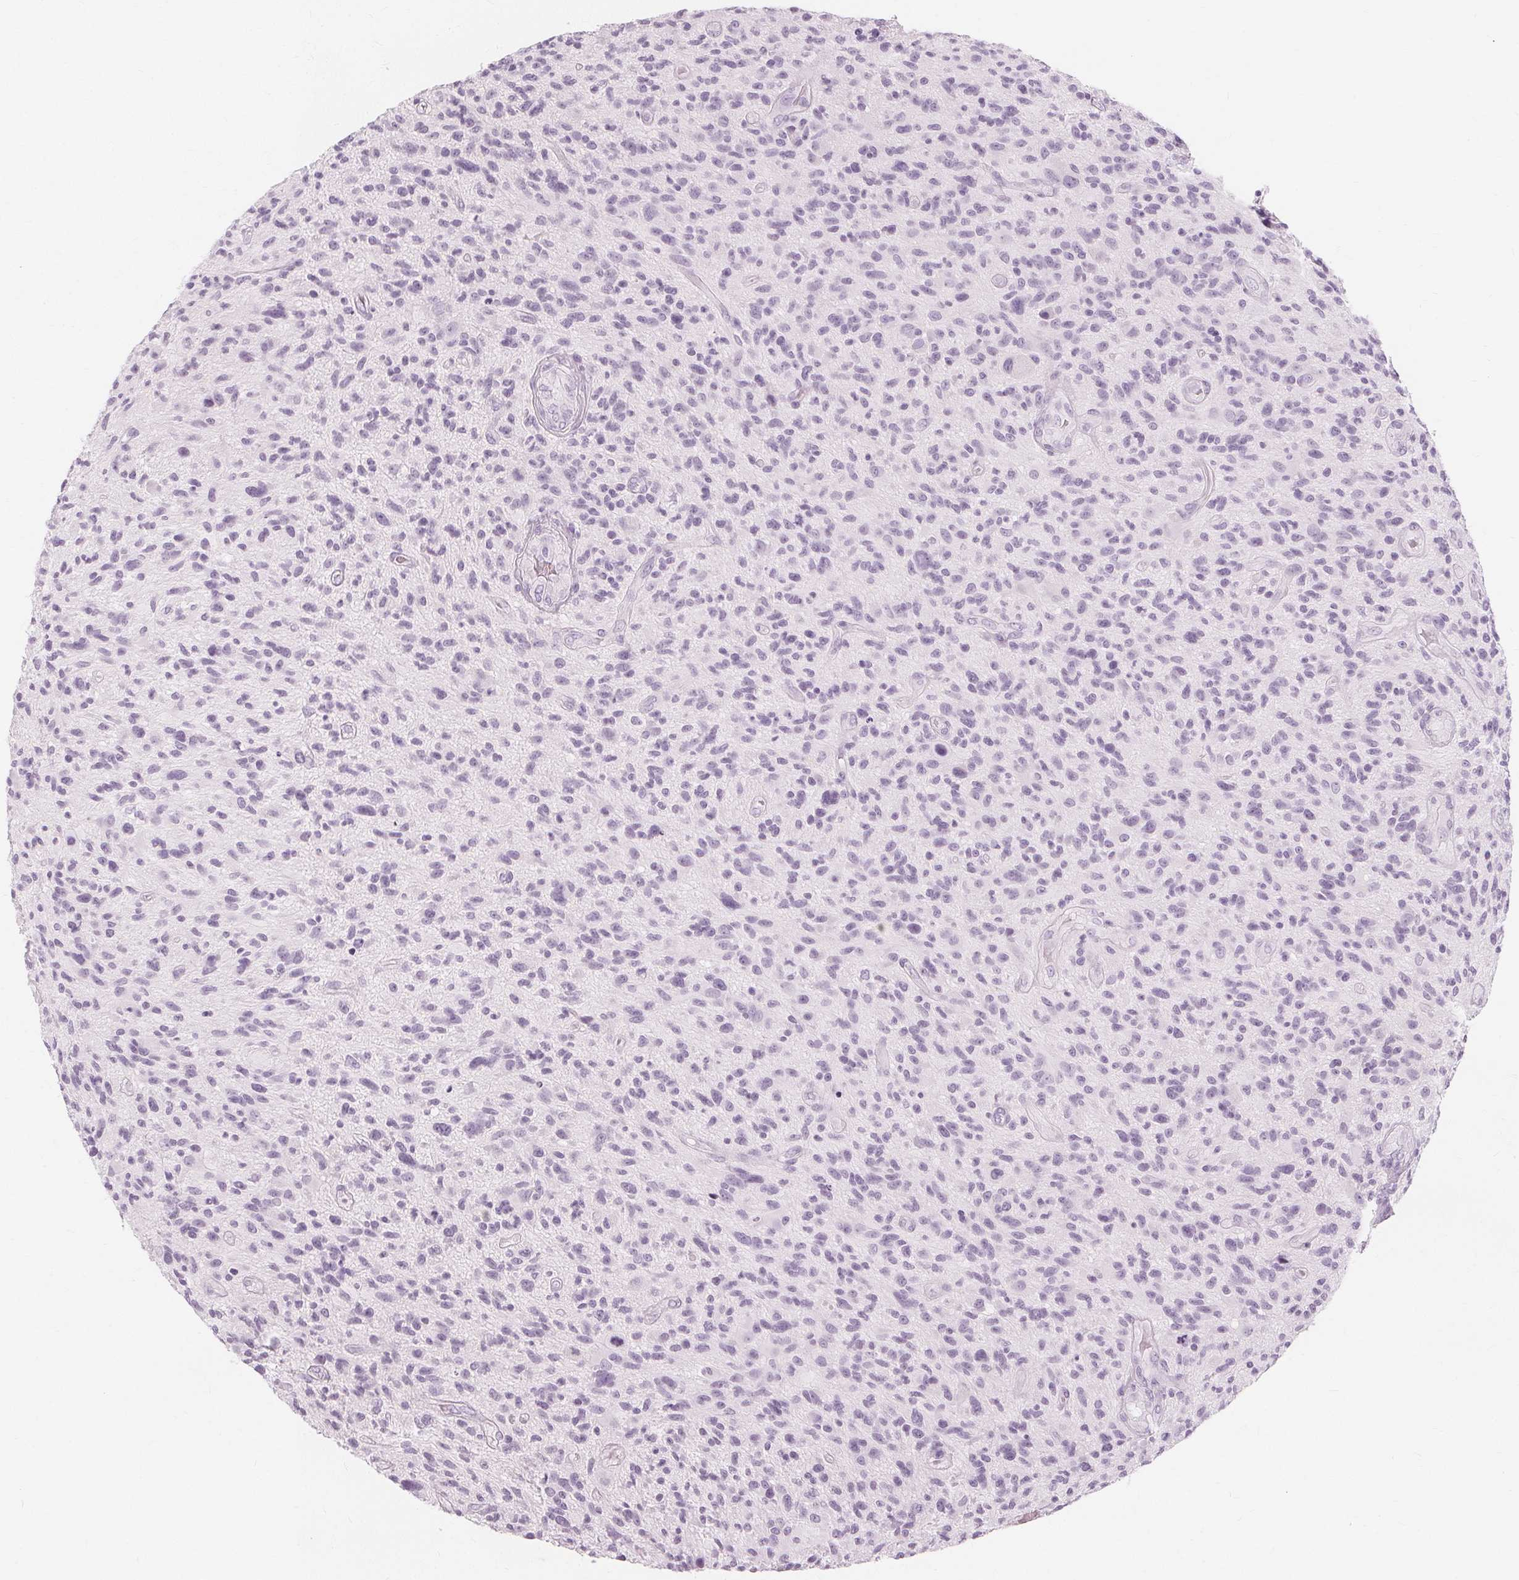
{"staining": {"intensity": "negative", "quantity": "none", "location": "none"}, "tissue": "glioma", "cell_type": "Tumor cells", "image_type": "cancer", "snomed": [{"axis": "morphology", "description": "Glioma, malignant, High grade"}, {"axis": "topography", "description": "Brain"}], "caption": "The IHC histopathology image has no significant staining in tumor cells of malignant glioma (high-grade) tissue. (DAB (3,3'-diaminobenzidine) immunohistochemistry, high magnification).", "gene": "TFF1", "patient": {"sex": "male", "age": 47}}